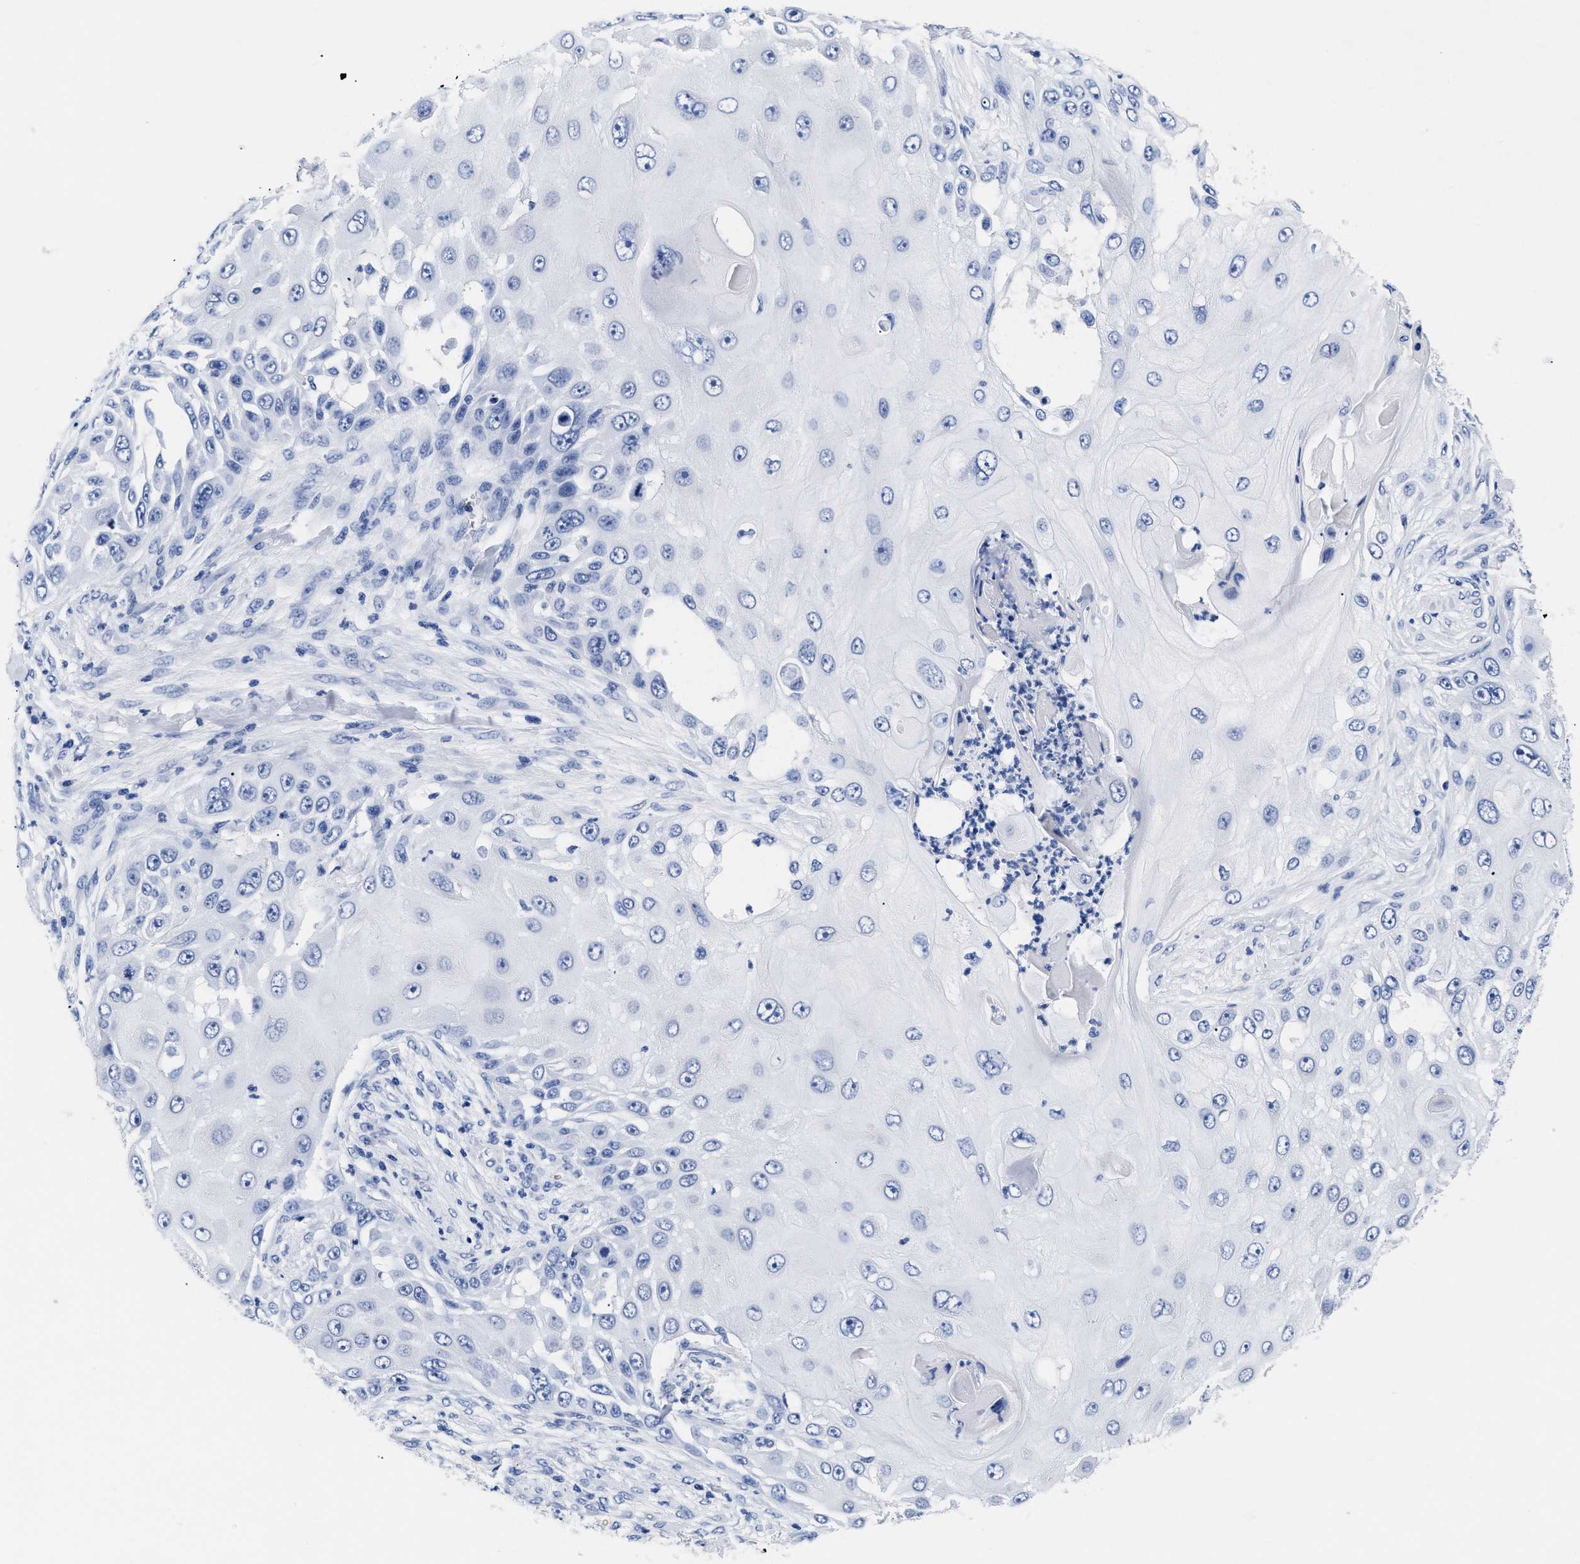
{"staining": {"intensity": "negative", "quantity": "none", "location": "none"}, "tissue": "skin cancer", "cell_type": "Tumor cells", "image_type": "cancer", "snomed": [{"axis": "morphology", "description": "Squamous cell carcinoma, NOS"}, {"axis": "topography", "description": "Skin"}], "caption": "Squamous cell carcinoma (skin) stained for a protein using immunohistochemistry displays no expression tumor cells.", "gene": "TREML1", "patient": {"sex": "female", "age": 44}}